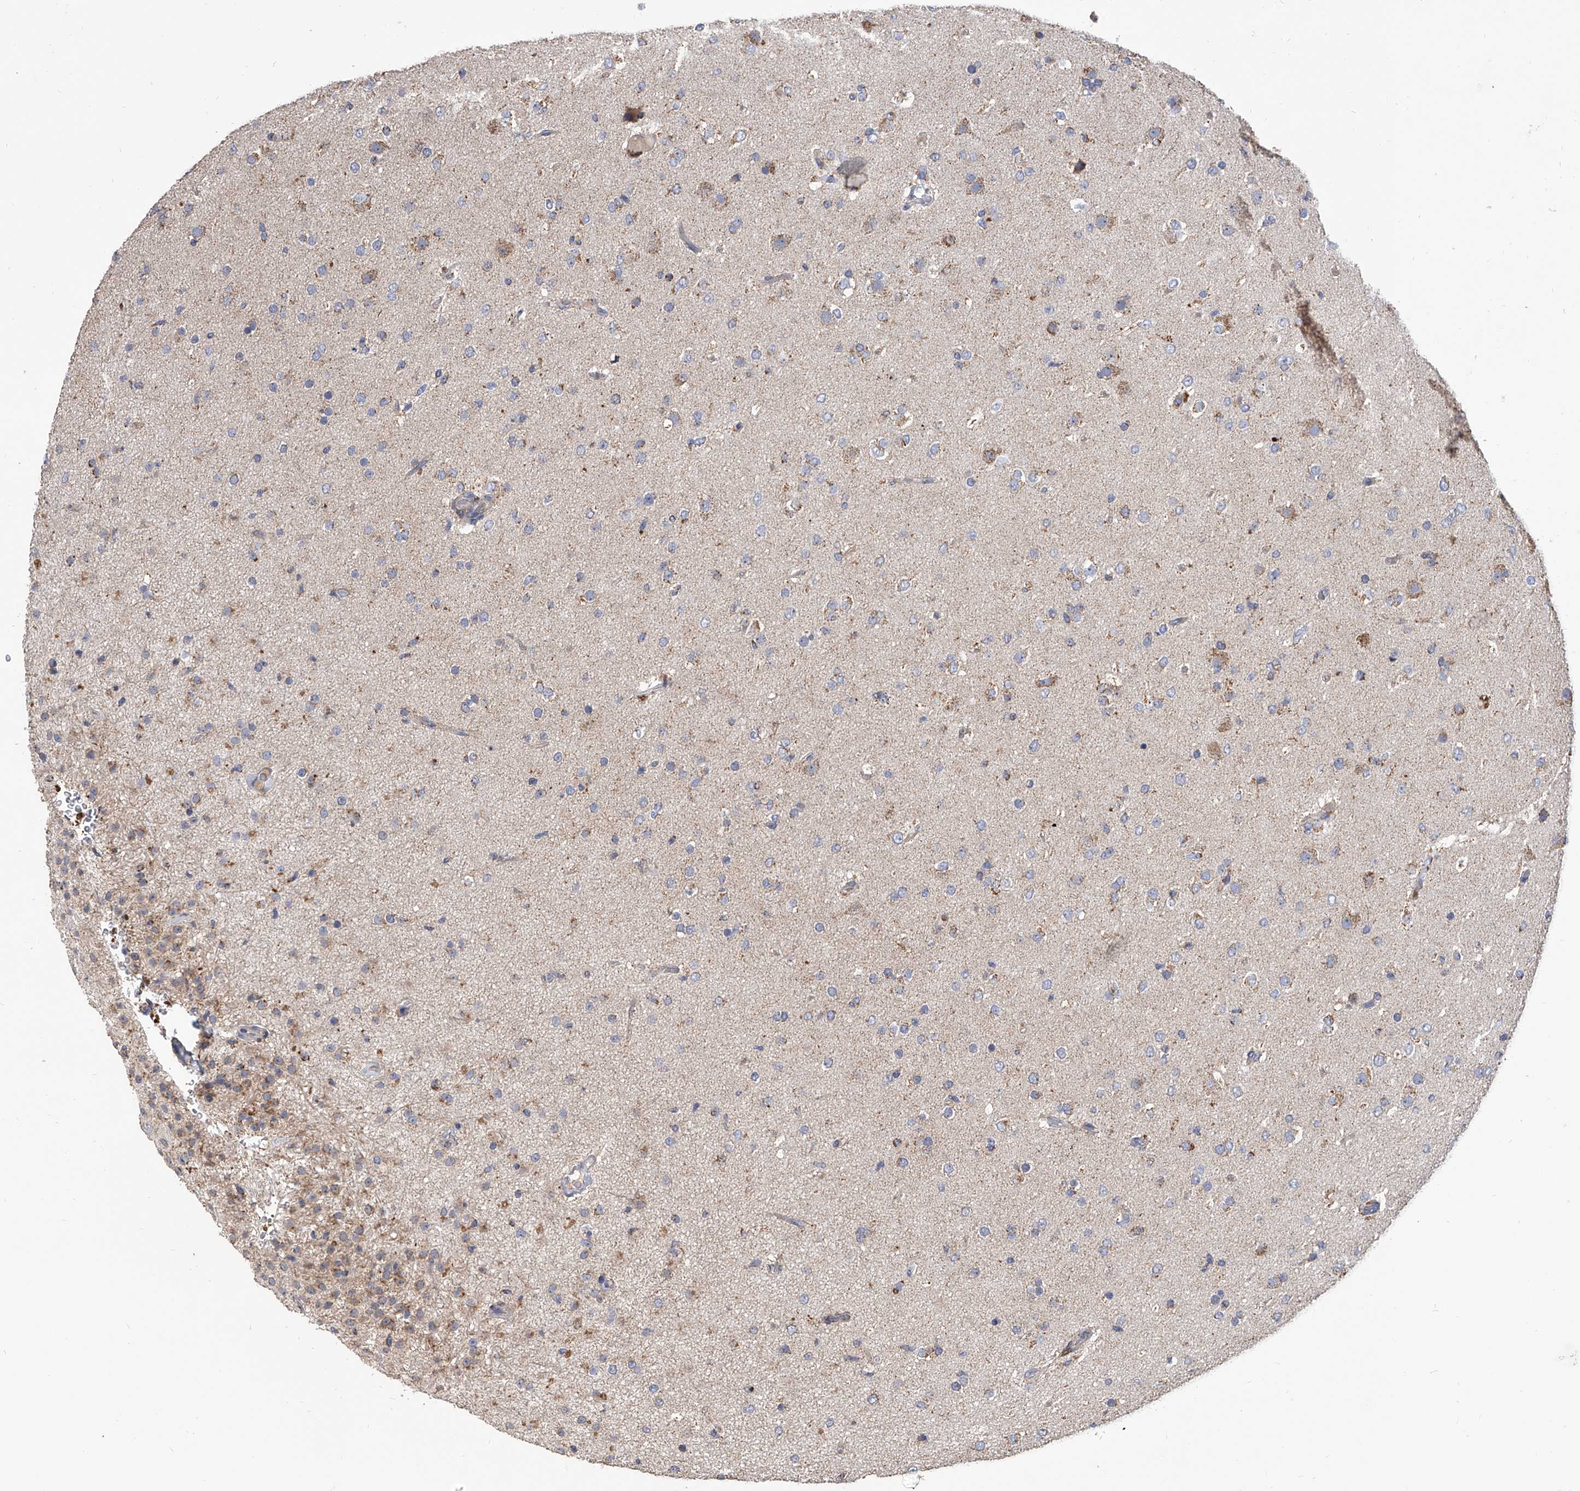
{"staining": {"intensity": "moderate", "quantity": "25%-75%", "location": "cytoplasmic/membranous"}, "tissue": "glioma", "cell_type": "Tumor cells", "image_type": "cancer", "snomed": [{"axis": "morphology", "description": "Glioma, malignant, Low grade"}, {"axis": "topography", "description": "Brain"}], "caption": "Approximately 25%-75% of tumor cells in glioma reveal moderate cytoplasmic/membranous protein positivity as visualized by brown immunohistochemical staining.", "gene": "MRPL28", "patient": {"sex": "male", "age": 65}}